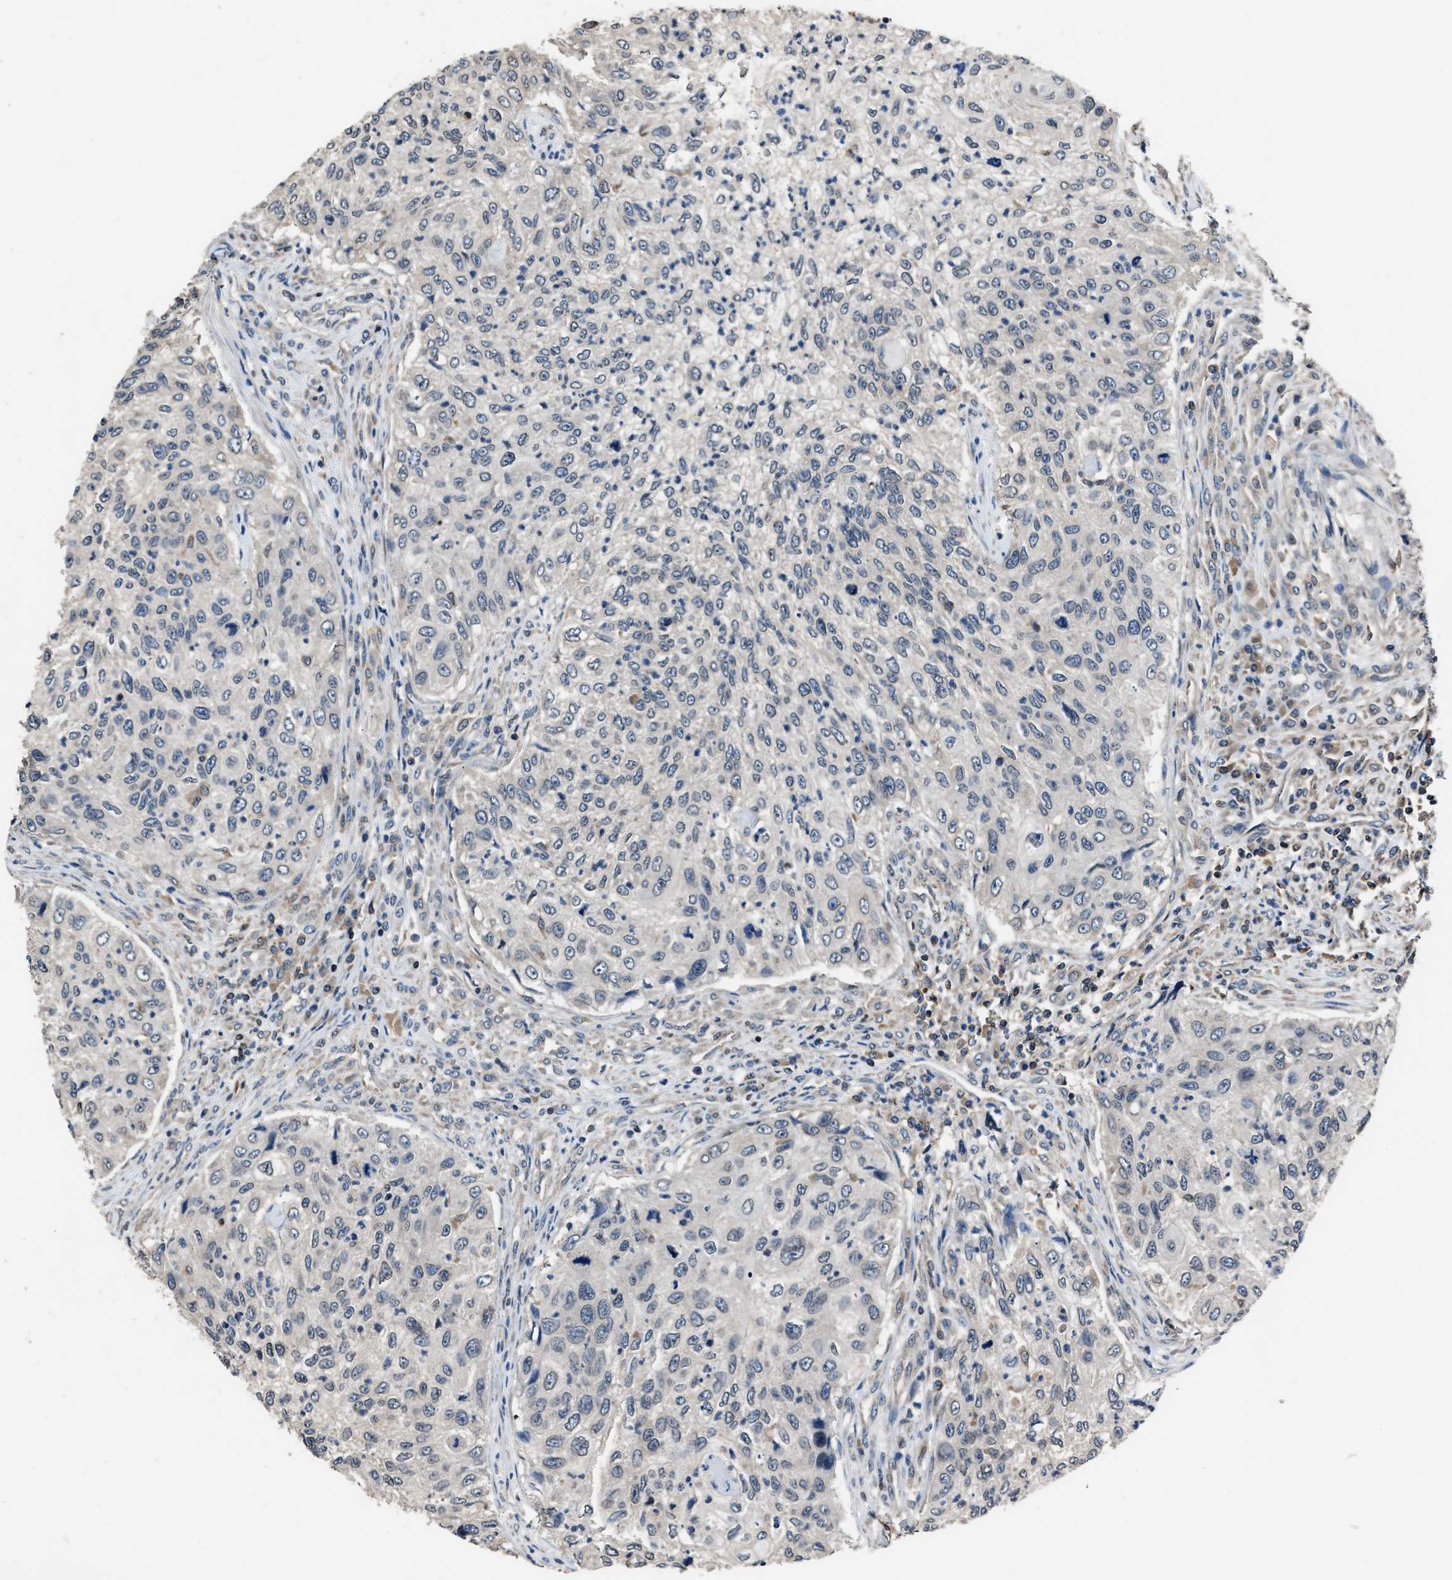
{"staining": {"intensity": "negative", "quantity": "none", "location": "none"}, "tissue": "urothelial cancer", "cell_type": "Tumor cells", "image_type": "cancer", "snomed": [{"axis": "morphology", "description": "Urothelial carcinoma, High grade"}, {"axis": "topography", "description": "Urinary bladder"}], "caption": "Immunohistochemistry micrograph of neoplastic tissue: human urothelial cancer stained with DAB (3,3'-diaminobenzidine) shows no significant protein staining in tumor cells.", "gene": "TNRC18", "patient": {"sex": "female", "age": 60}}